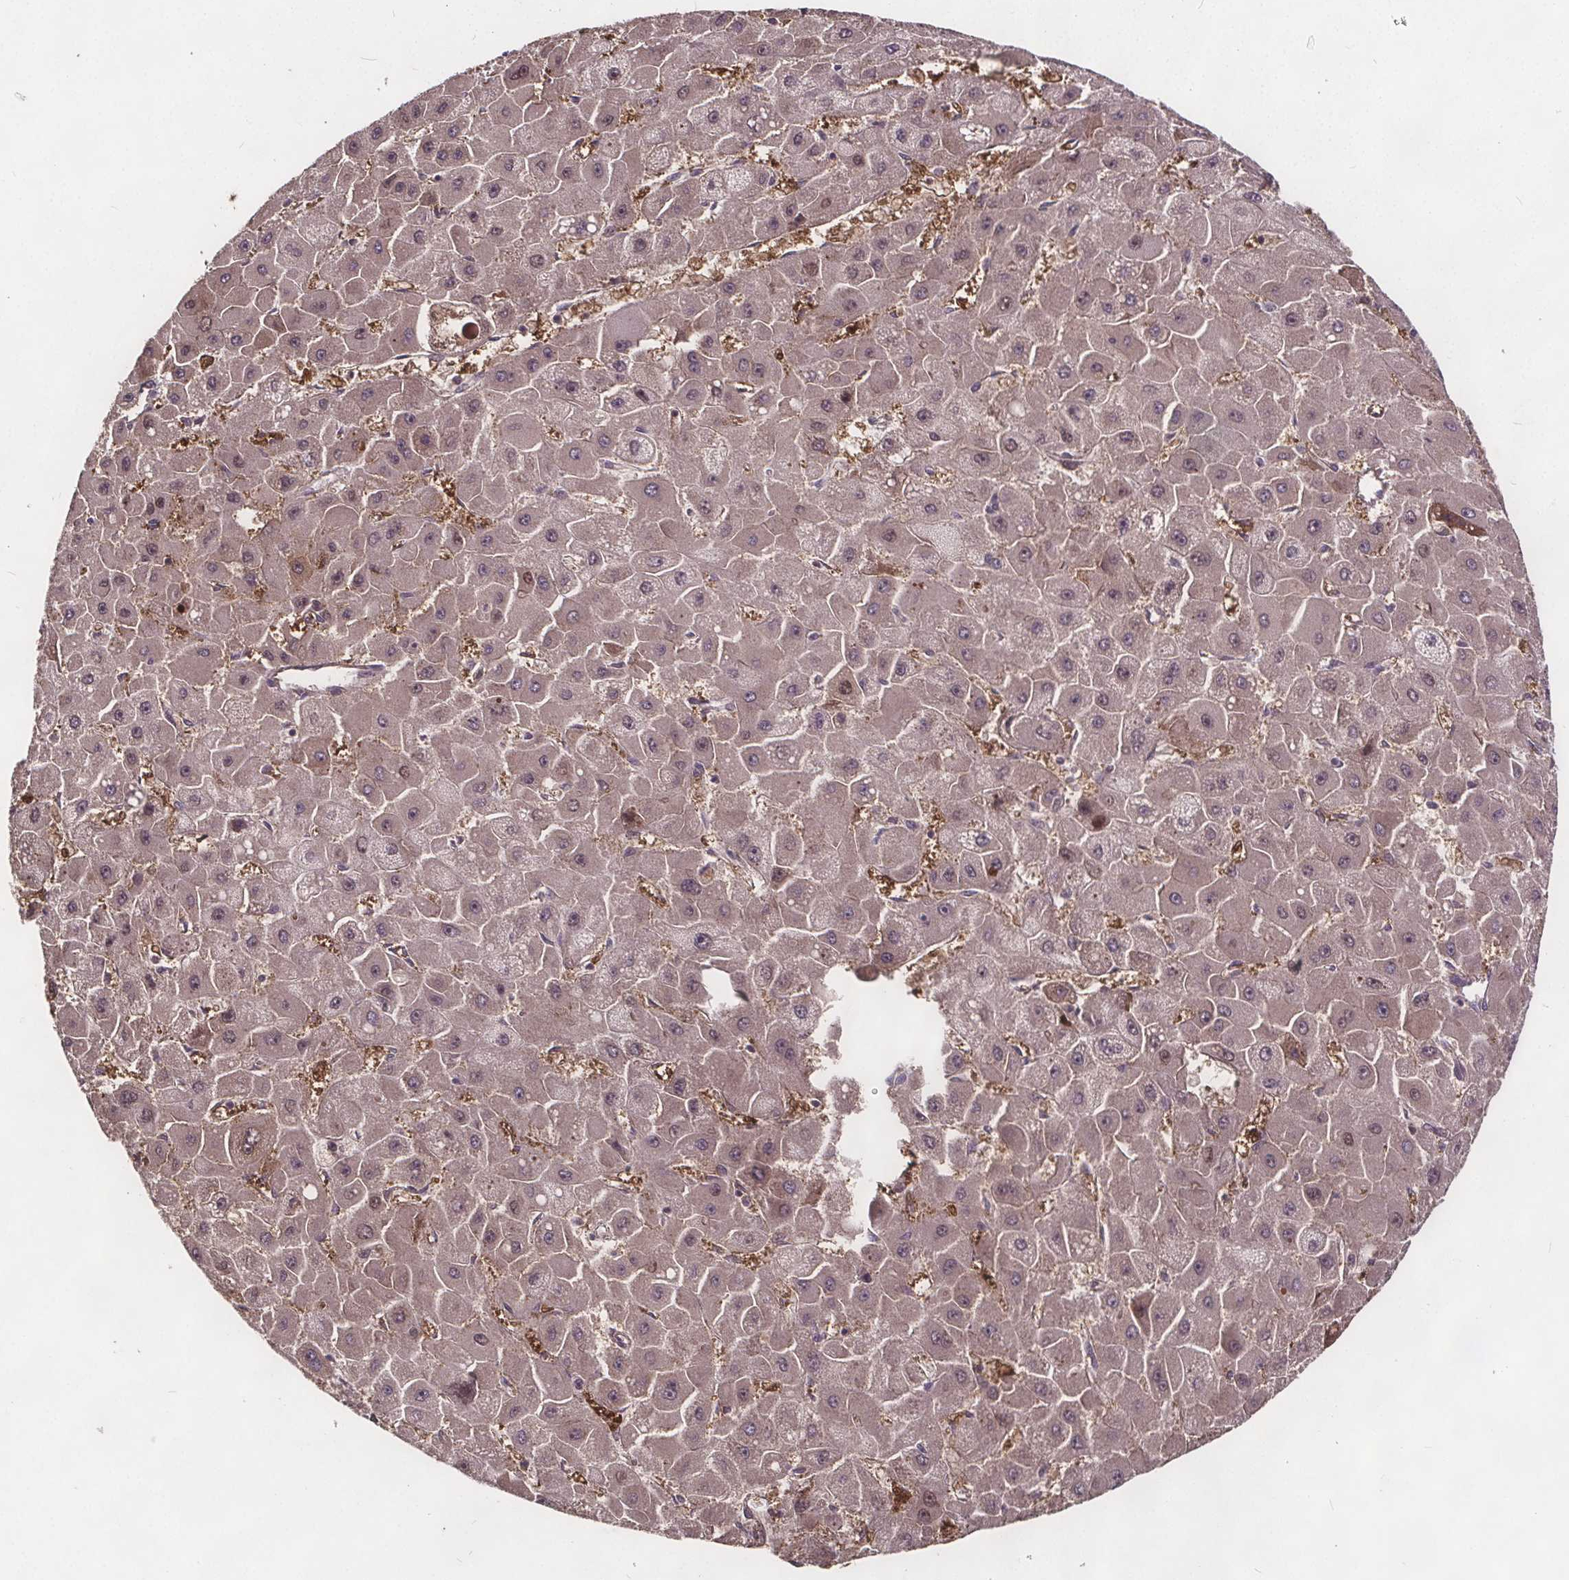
{"staining": {"intensity": "negative", "quantity": "none", "location": "none"}, "tissue": "liver cancer", "cell_type": "Tumor cells", "image_type": "cancer", "snomed": [{"axis": "morphology", "description": "Carcinoma, Hepatocellular, NOS"}, {"axis": "topography", "description": "Liver"}], "caption": "Immunohistochemistry (IHC) histopathology image of human liver hepatocellular carcinoma stained for a protein (brown), which demonstrates no staining in tumor cells.", "gene": "USP9X", "patient": {"sex": "female", "age": 25}}